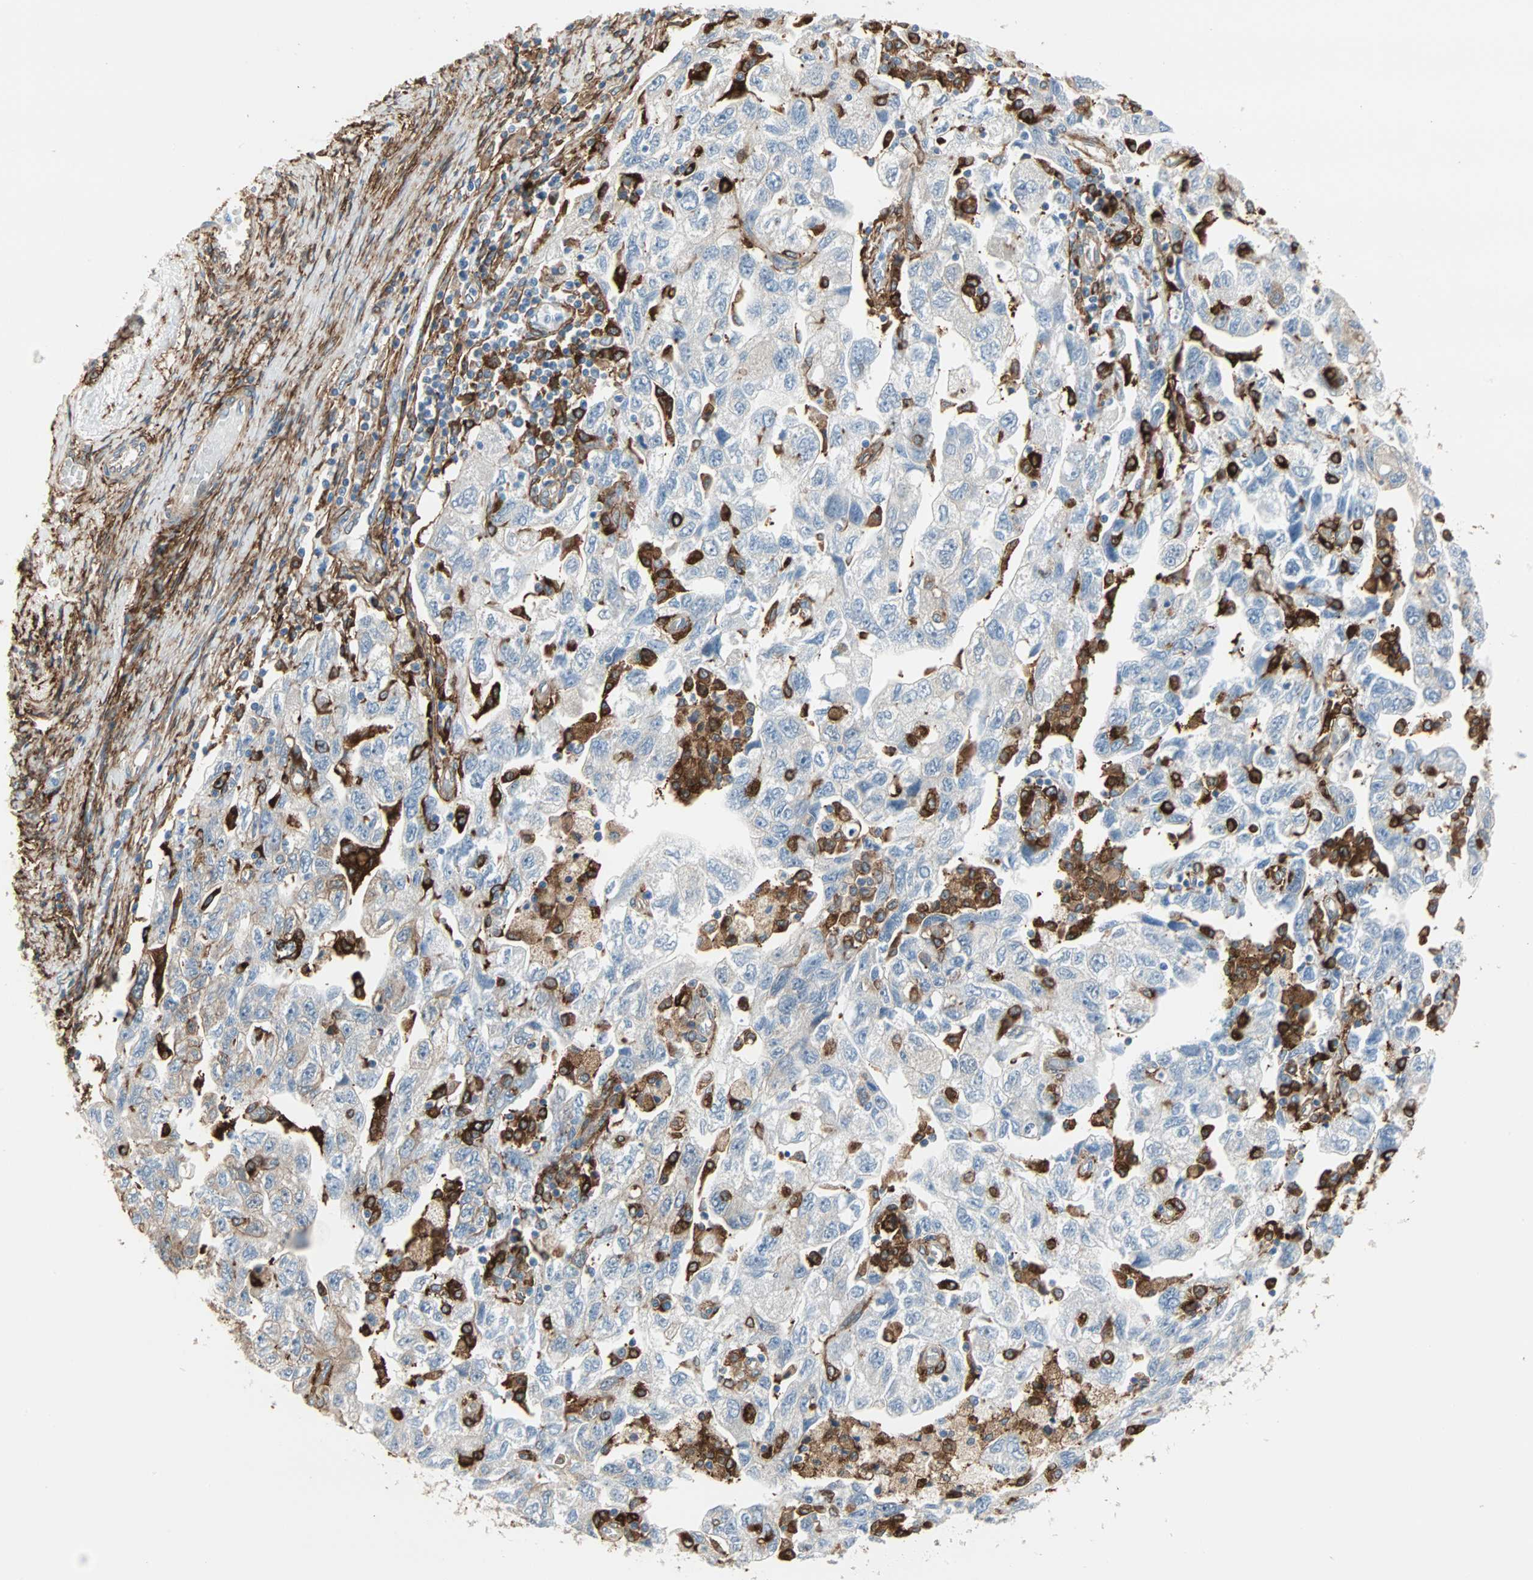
{"staining": {"intensity": "weak", "quantity": "<25%", "location": "cytoplasmic/membranous"}, "tissue": "ovarian cancer", "cell_type": "Tumor cells", "image_type": "cancer", "snomed": [{"axis": "morphology", "description": "Carcinoma, NOS"}, {"axis": "morphology", "description": "Cystadenocarcinoma, serous, NOS"}, {"axis": "topography", "description": "Ovary"}], "caption": "This is a histopathology image of immunohistochemistry staining of ovarian cancer (serous cystadenocarcinoma), which shows no expression in tumor cells.", "gene": "EPB41L2", "patient": {"sex": "female", "age": 69}}